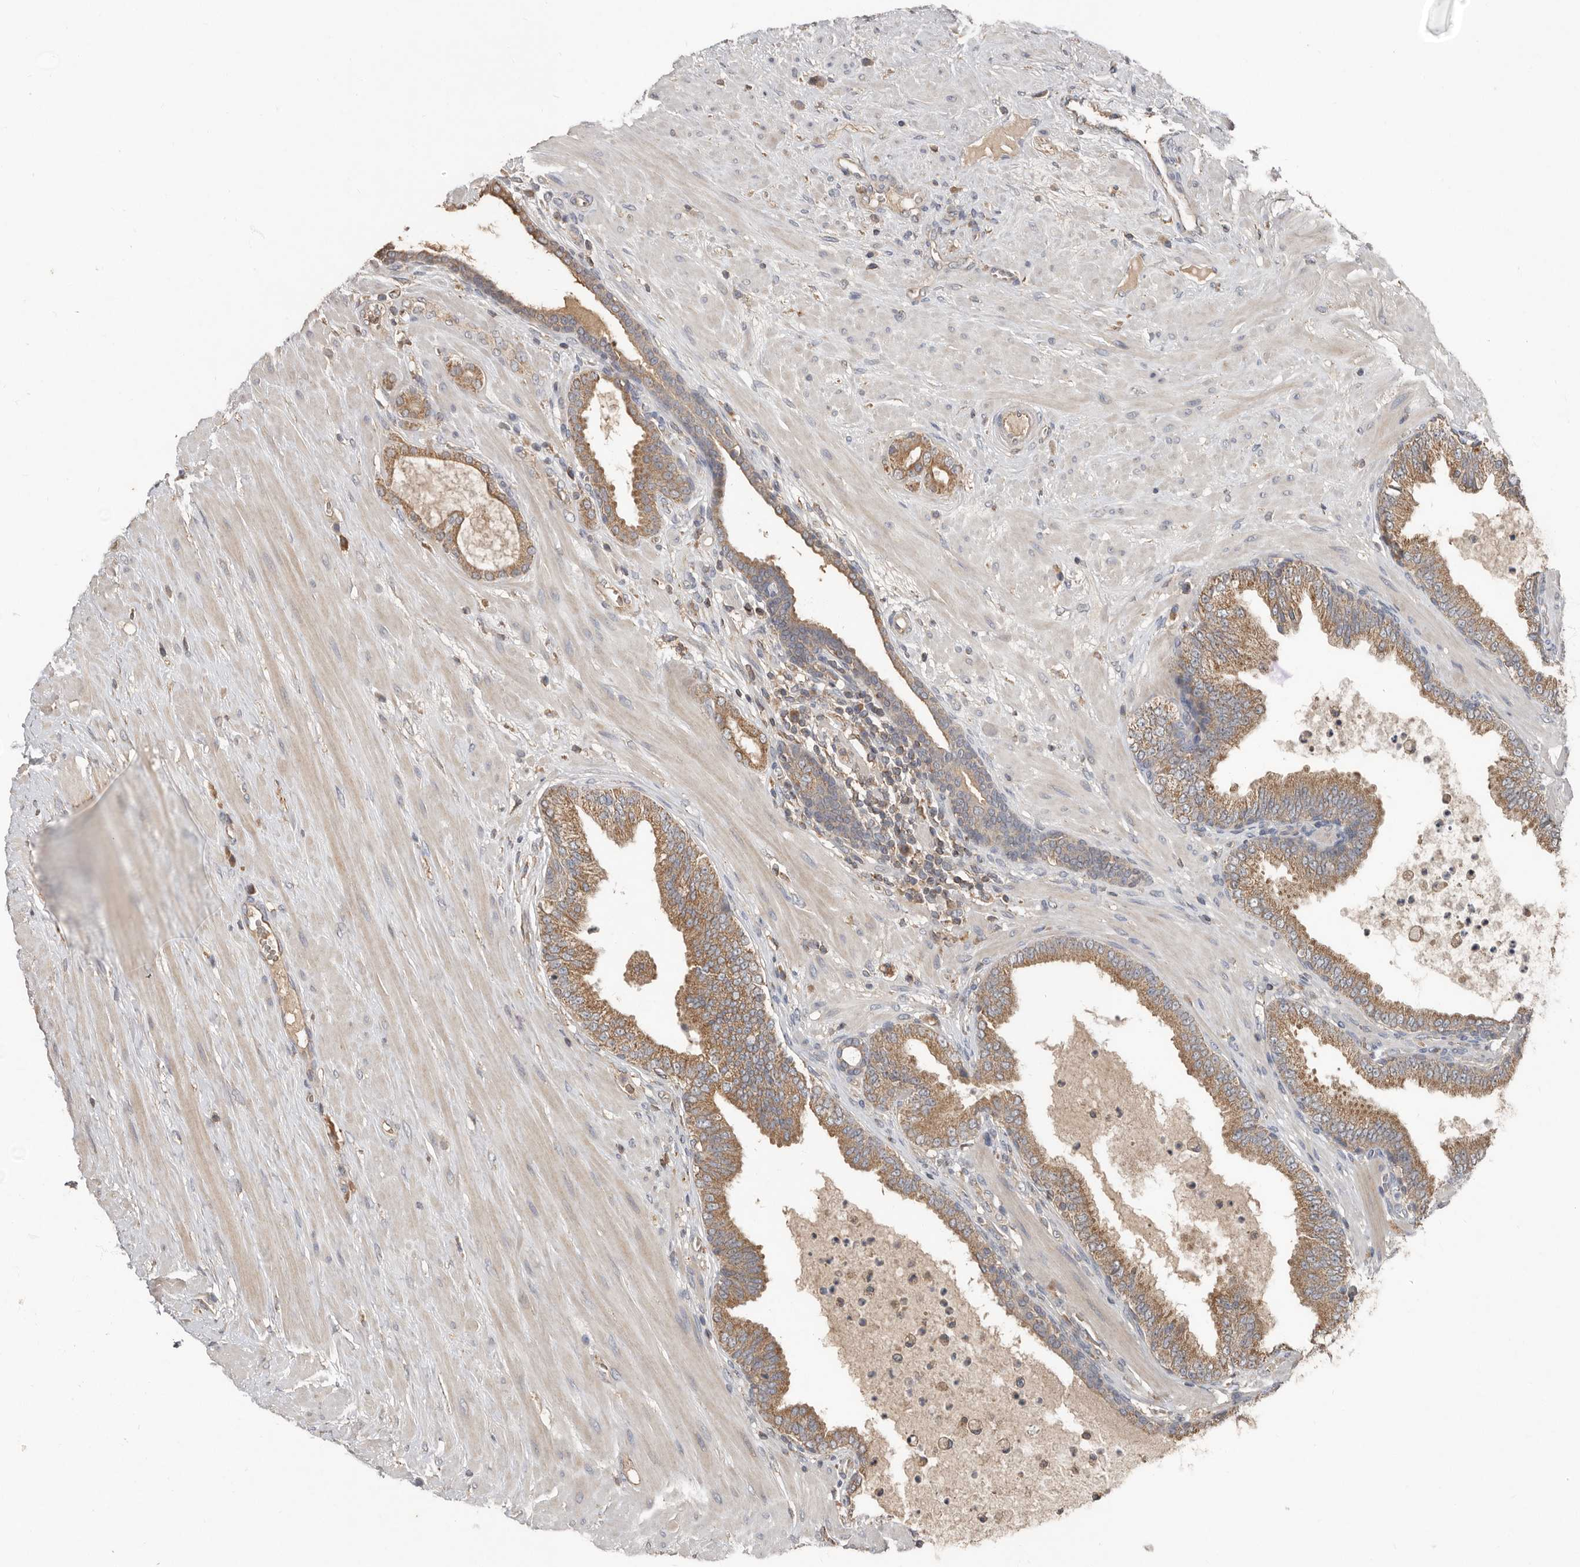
{"staining": {"intensity": "moderate", "quantity": ">75%", "location": "cytoplasmic/membranous"}, "tissue": "prostate cancer", "cell_type": "Tumor cells", "image_type": "cancer", "snomed": [{"axis": "morphology", "description": "Adenocarcinoma, Low grade"}, {"axis": "topography", "description": "Prostate"}], "caption": "A brown stain highlights moderate cytoplasmic/membranous positivity of a protein in human prostate cancer (adenocarcinoma (low-grade)) tumor cells.", "gene": "KIF26B", "patient": {"sex": "male", "age": 63}}